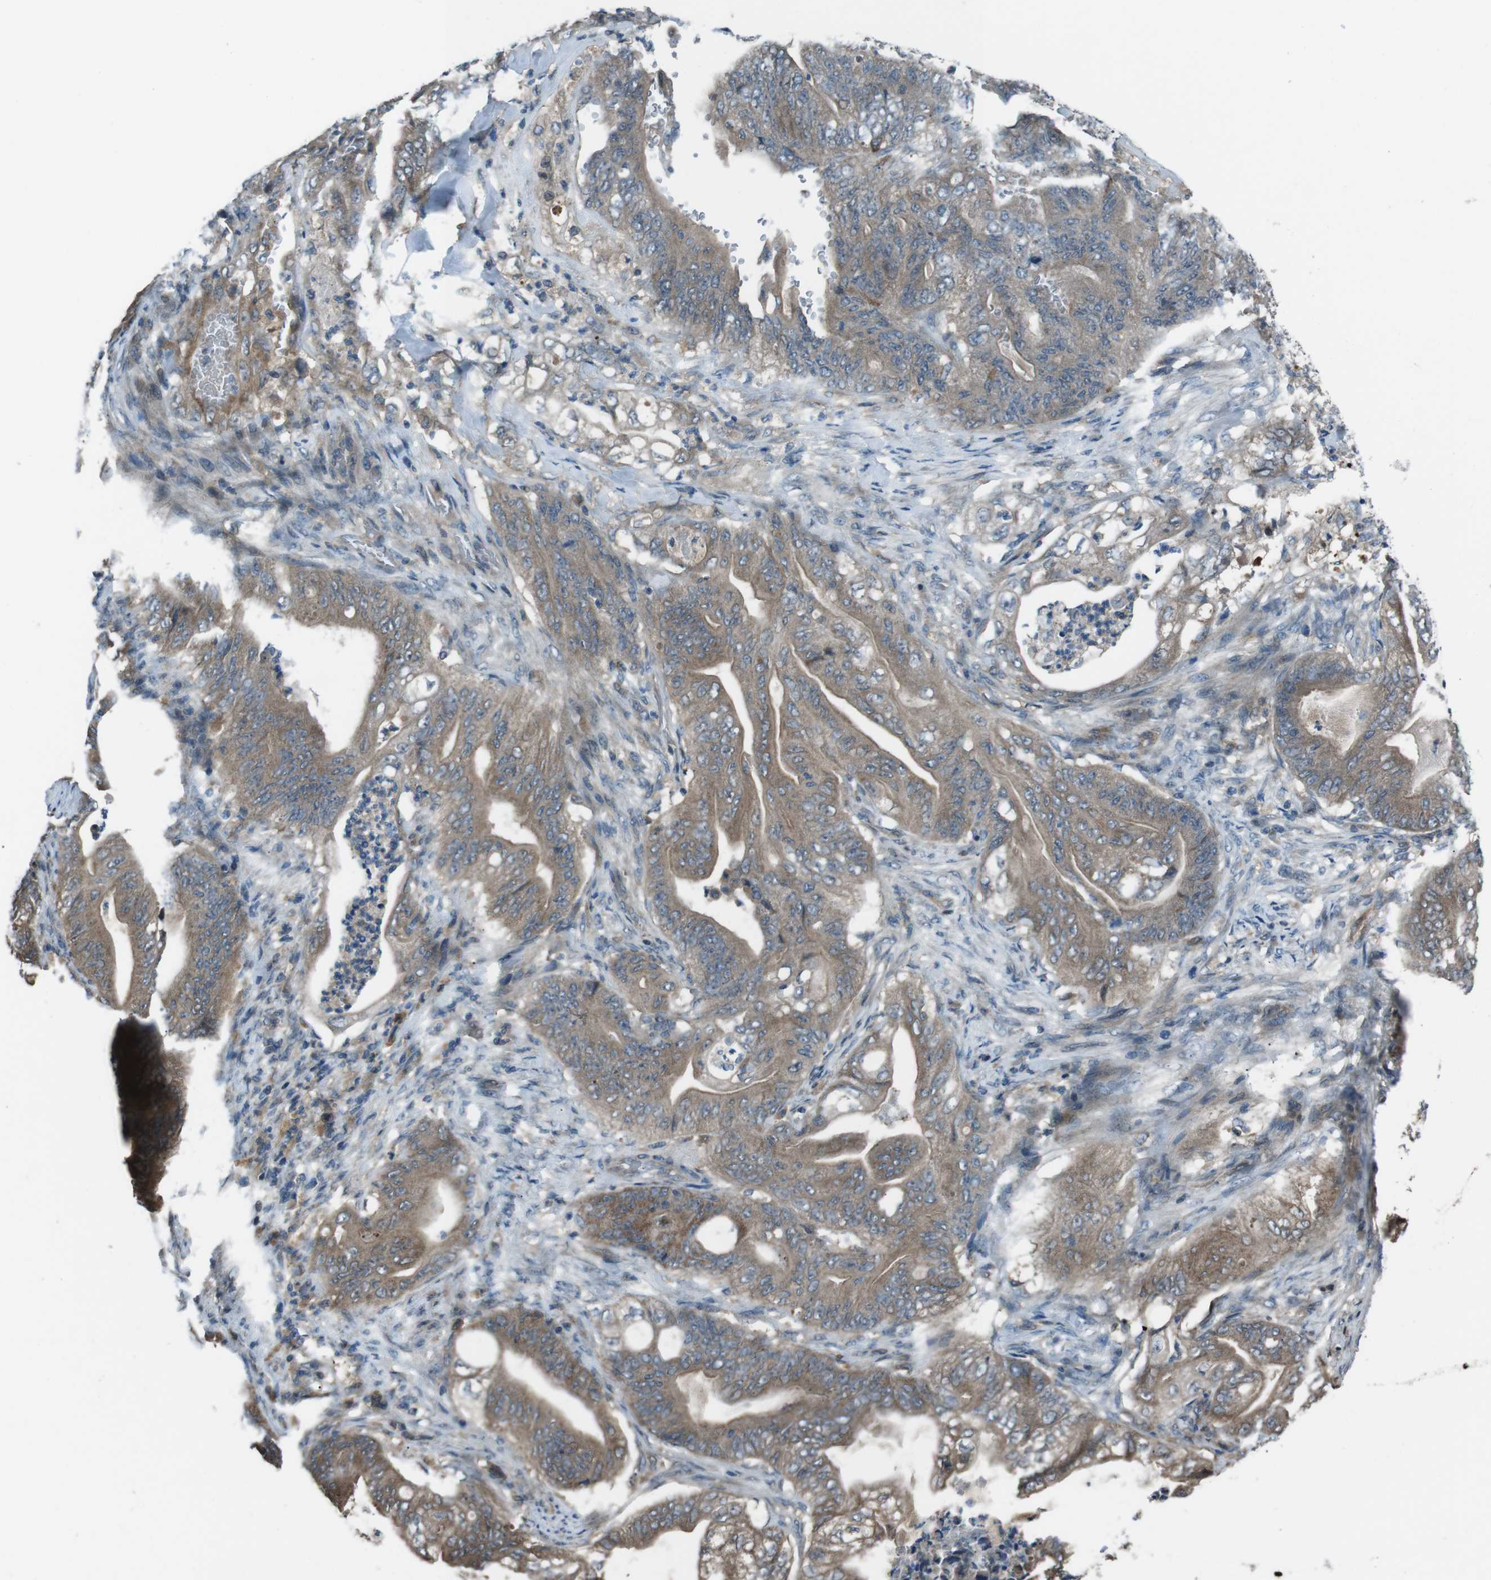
{"staining": {"intensity": "moderate", "quantity": ">75%", "location": "cytoplasmic/membranous"}, "tissue": "stomach cancer", "cell_type": "Tumor cells", "image_type": "cancer", "snomed": [{"axis": "morphology", "description": "Adenocarcinoma, NOS"}, {"axis": "topography", "description": "Stomach"}], "caption": "Immunohistochemistry (IHC) (DAB) staining of human stomach cancer (adenocarcinoma) exhibits moderate cytoplasmic/membranous protein staining in approximately >75% of tumor cells. Immunohistochemistry stains the protein in brown and the nuclei are stained blue.", "gene": "SLC27A4", "patient": {"sex": "female", "age": 73}}